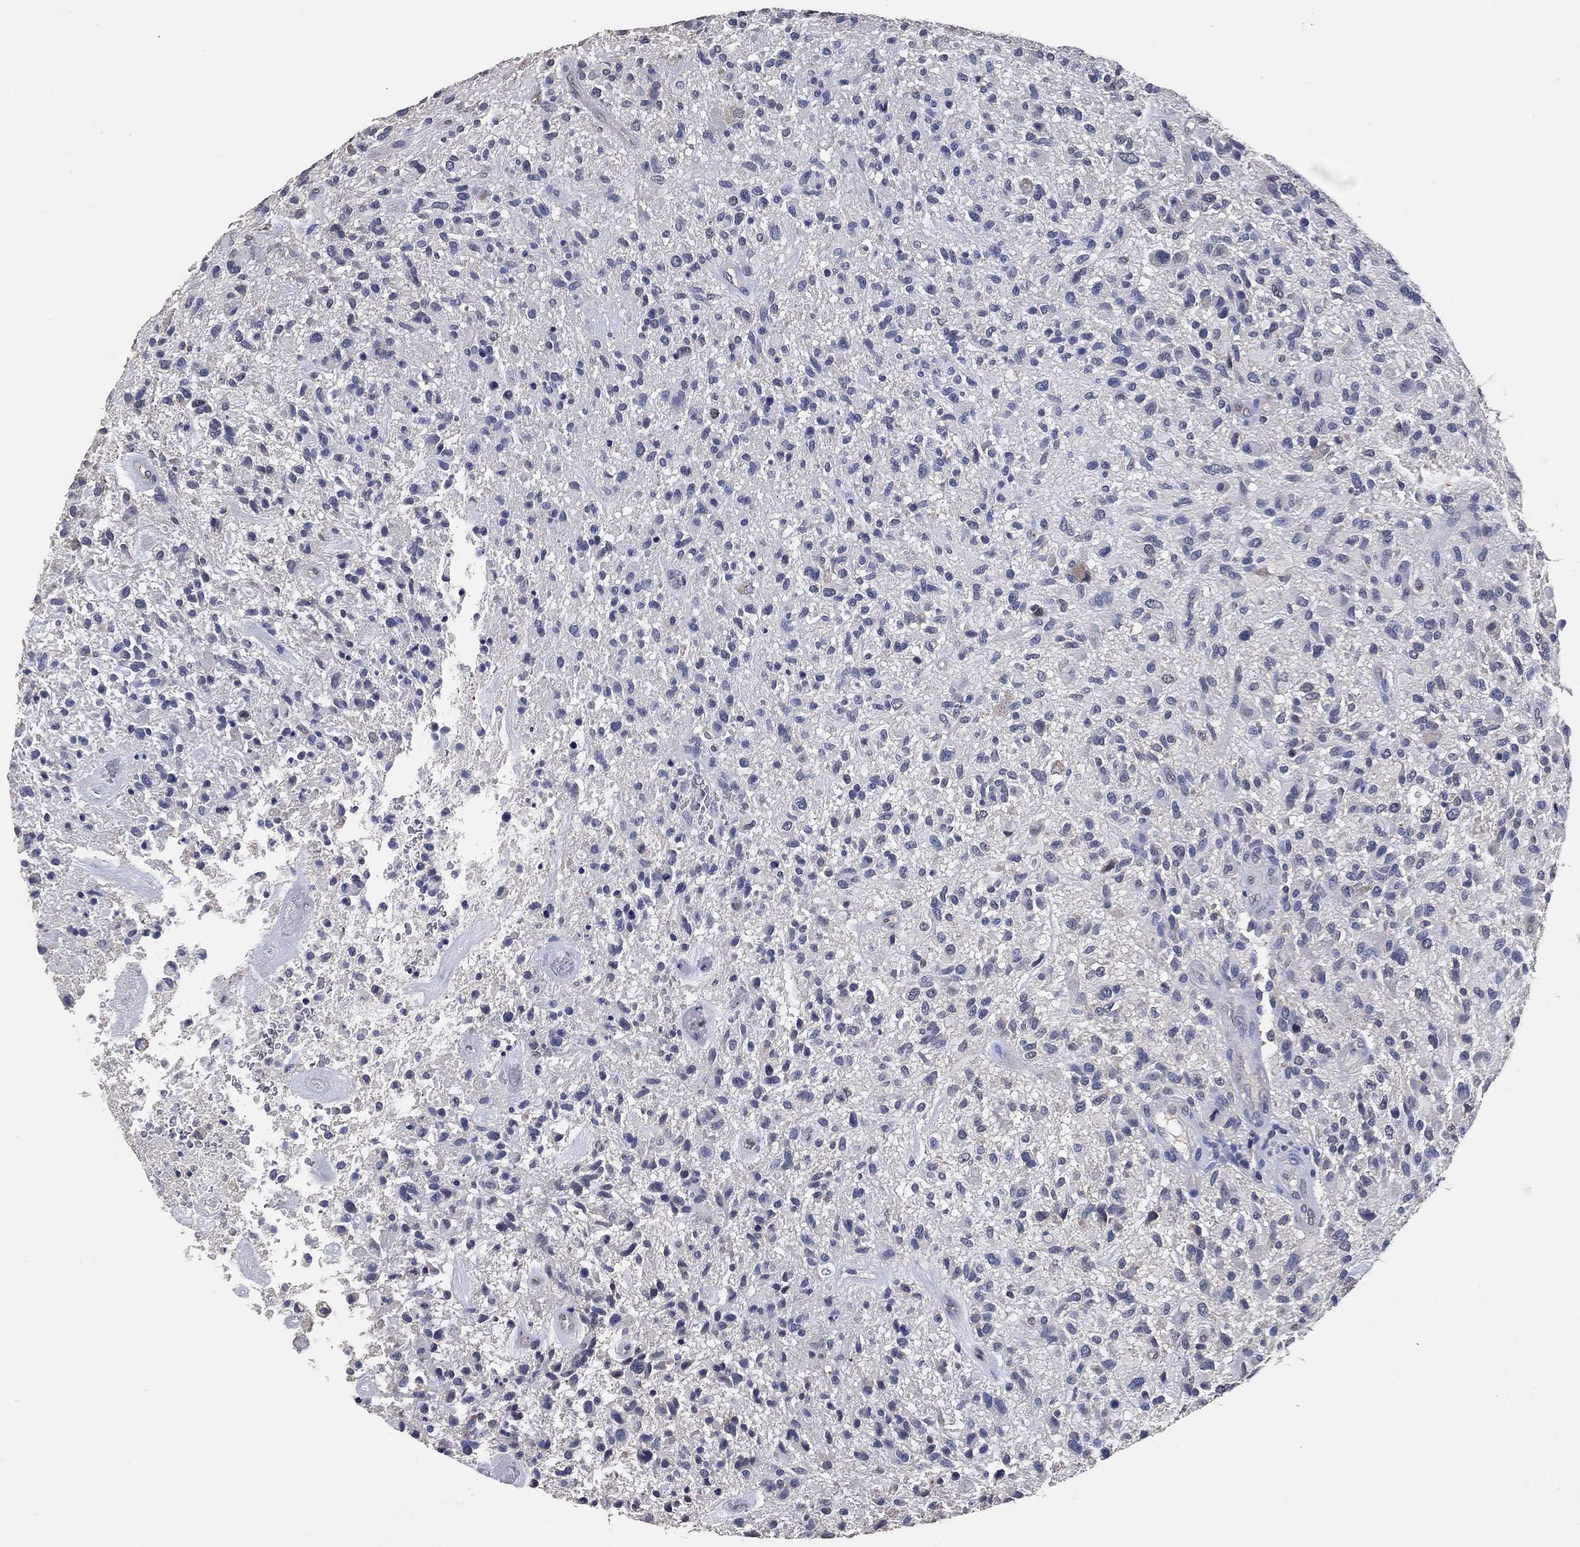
{"staining": {"intensity": "negative", "quantity": "none", "location": "none"}, "tissue": "glioma", "cell_type": "Tumor cells", "image_type": "cancer", "snomed": [{"axis": "morphology", "description": "Glioma, malignant, High grade"}, {"axis": "topography", "description": "Brain"}], "caption": "DAB immunohistochemical staining of high-grade glioma (malignant) exhibits no significant expression in tumor cells.", "gene": "KLK5", "patient": {"sex": "male", "age": 47}}